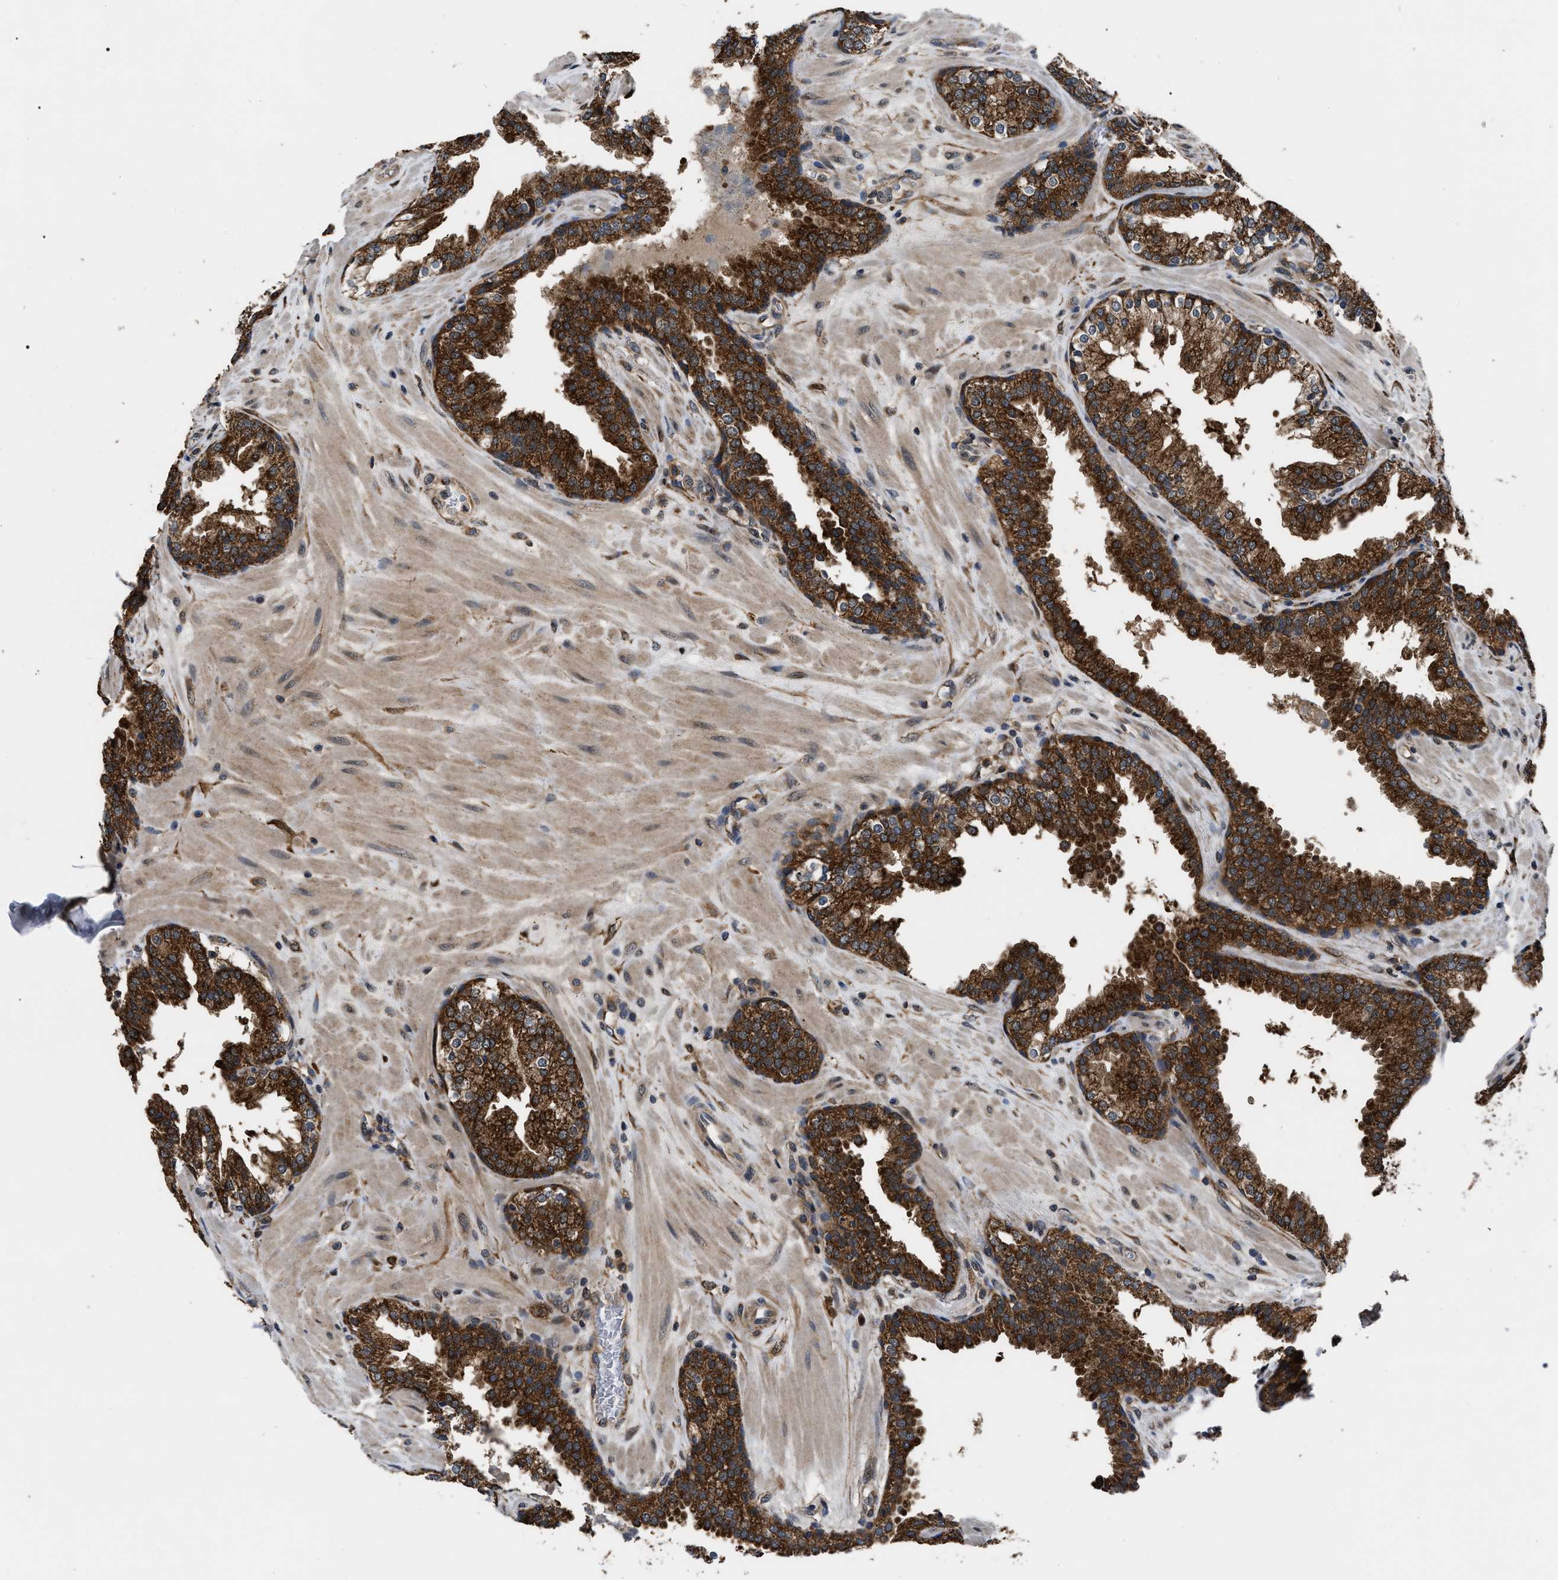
{"staining": {"intensity": "strong", "quantity": ">75%", "location": "cytoplasmic/membranous"}, "tissue": "prostate", "cell_type": "Glandular cells", "image_type": "normal", "snomed": [{"axis": "morphology", "description": "Normal tissue, NOS"}, {"axis": "topography", "description": "Prostate"}], "caption": "Protein analysis of benign prostate reveals strong cytoplasmic/membranous positivity in approximately >75% of glandular cells. (DAB IHC, brown staining for protein, blue staining for nuclei).", "gene": "GET4", "patient": {"sex": "male", "age": 51}}